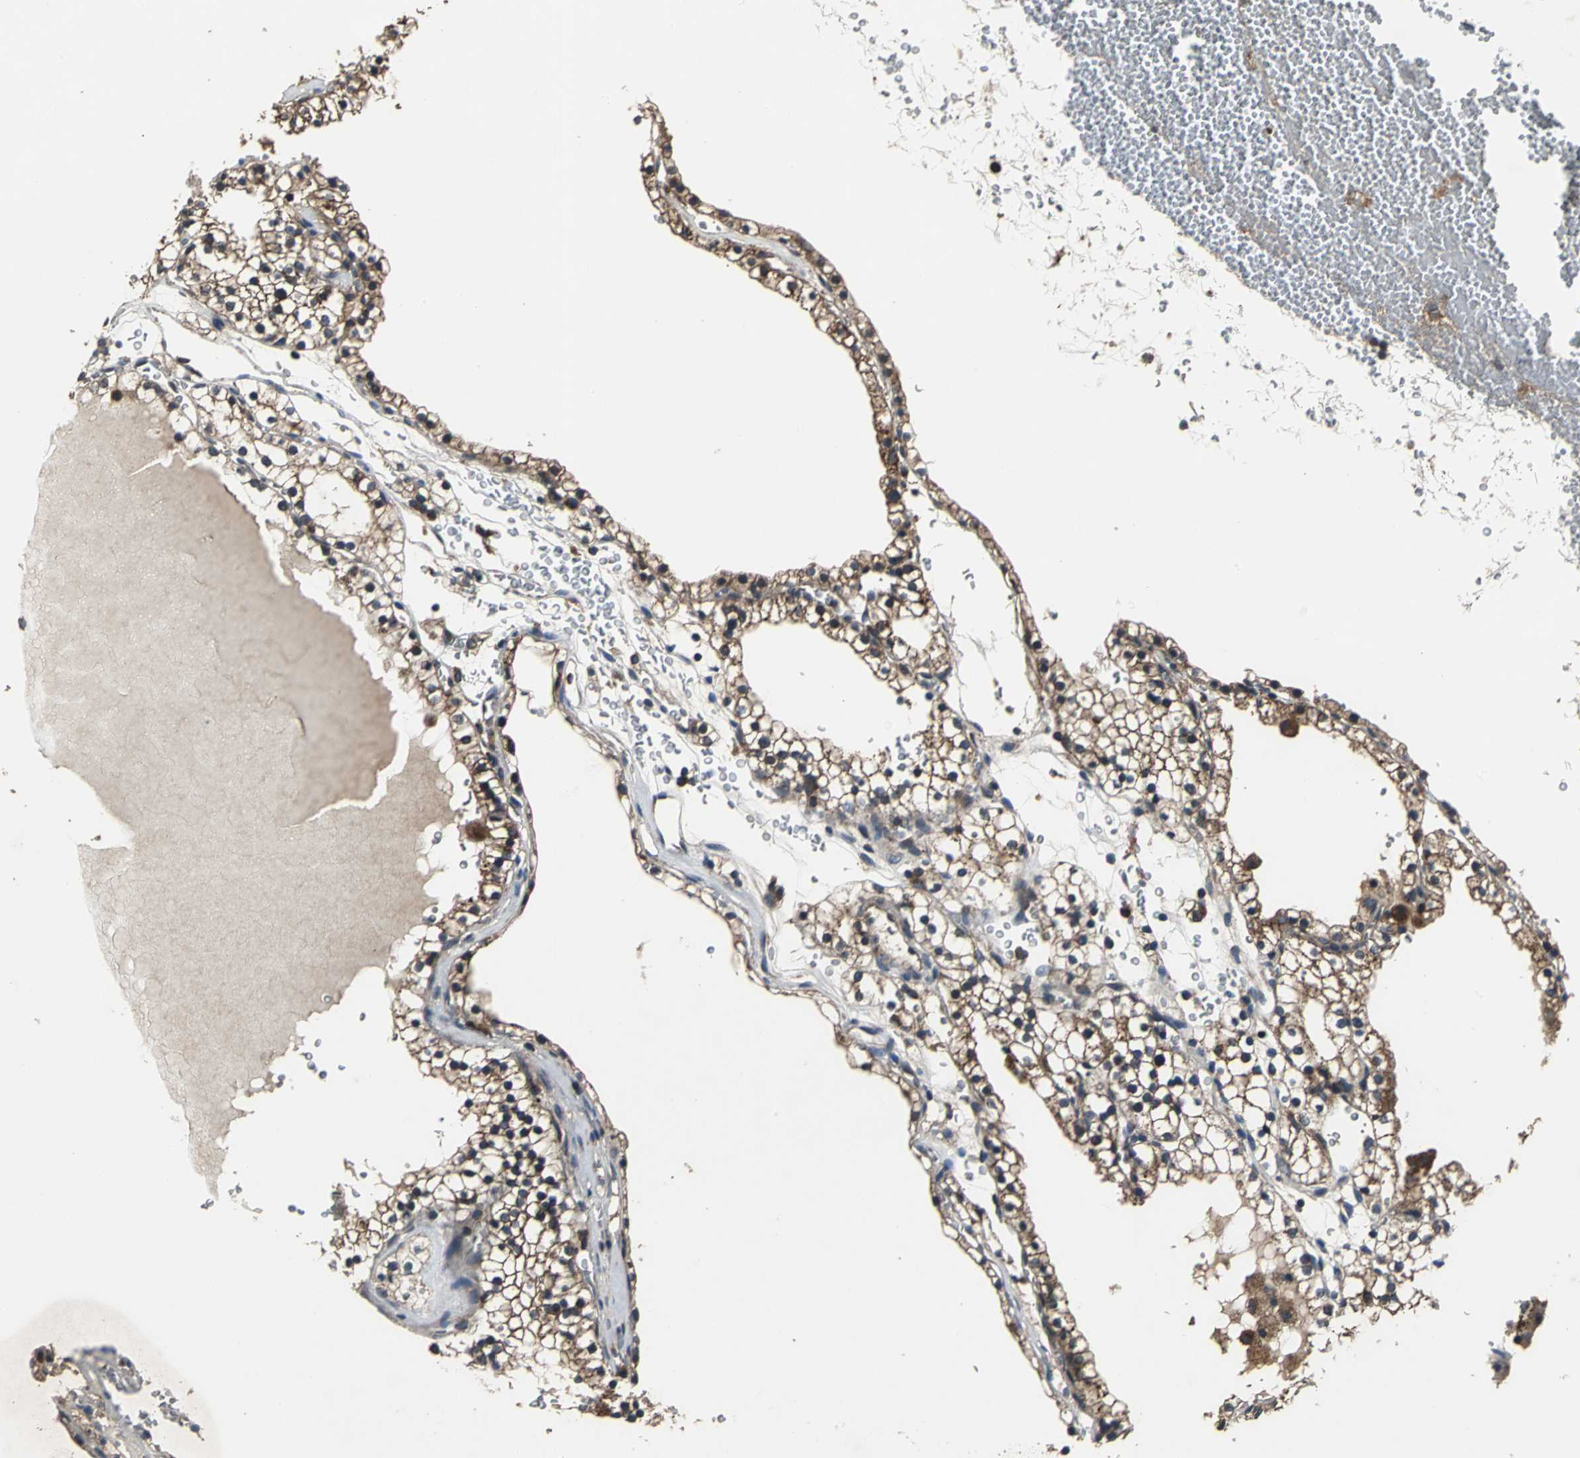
{"staining": {"intensity": "strong", "quantity": ">75%", "location": "cytoplasmic/membranous,nuclear"}, "tissue": "renal cancer", "cell_type": "Tumor cells", "image_type": "cancer", "snomed": [{"axis": "morphology", "description": "Adenocarcinoma, NOS"}, {"axis": "topography", "description": "Kidney"}], "caption": "Immunohistochemistry staining of renal adenocarcinoma, which displays high levels of strong cytoplasmic/membranous and nuclear staining in about >75% of tumor cells indicating strong cytoplasmic/membranous and nuclear protein expression. The staining was performed using DAB (3,3'-diaminobenzidine) (brown) for protein detection and nuclei were counterstained in hematoxylin (blue).", "gene": "ZNF608", "patient": {"sex": "female", "age": 41}}